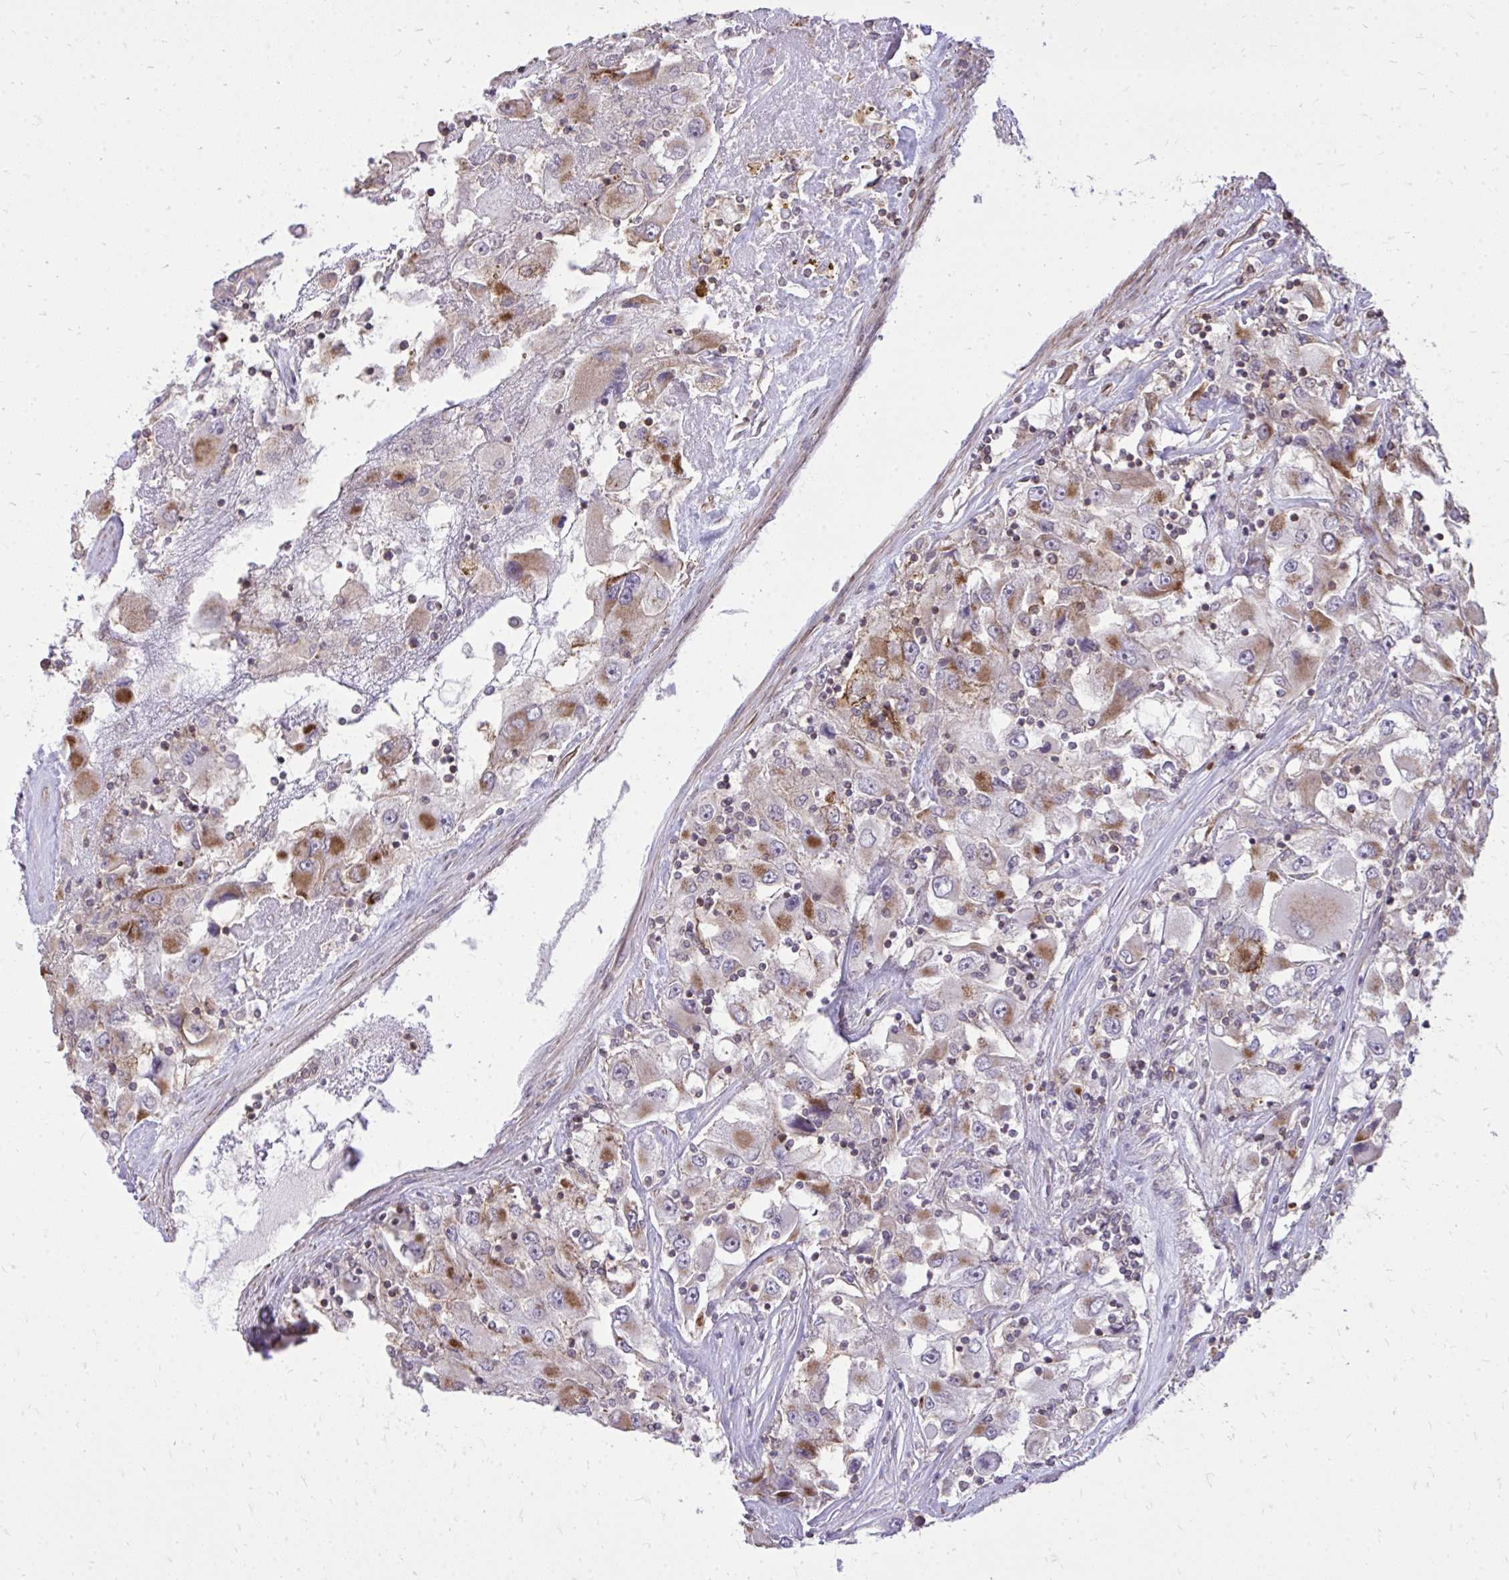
{"staining": {"intensity": "moderate", "quantity": "25%-75%", "location": "cytoplasmic/membranous"}, "tissue": "renal cancer", "cell_type": "Tumor cells", "image_type": "cancer", "snomed": [{"axis": "morphology", "description": "Adenocarcinoma, NOS"}, {"axis": "topography", "description": "Kidney"}], "caption": "Protein expression analysis of human renal adenocarcinoma reveals moderate cytoplasmic/membranous staining in approximately 25%-75% of tumor cells.", "gene": "SLC7A5", "patient": {"sex": "female", "age": 52}}